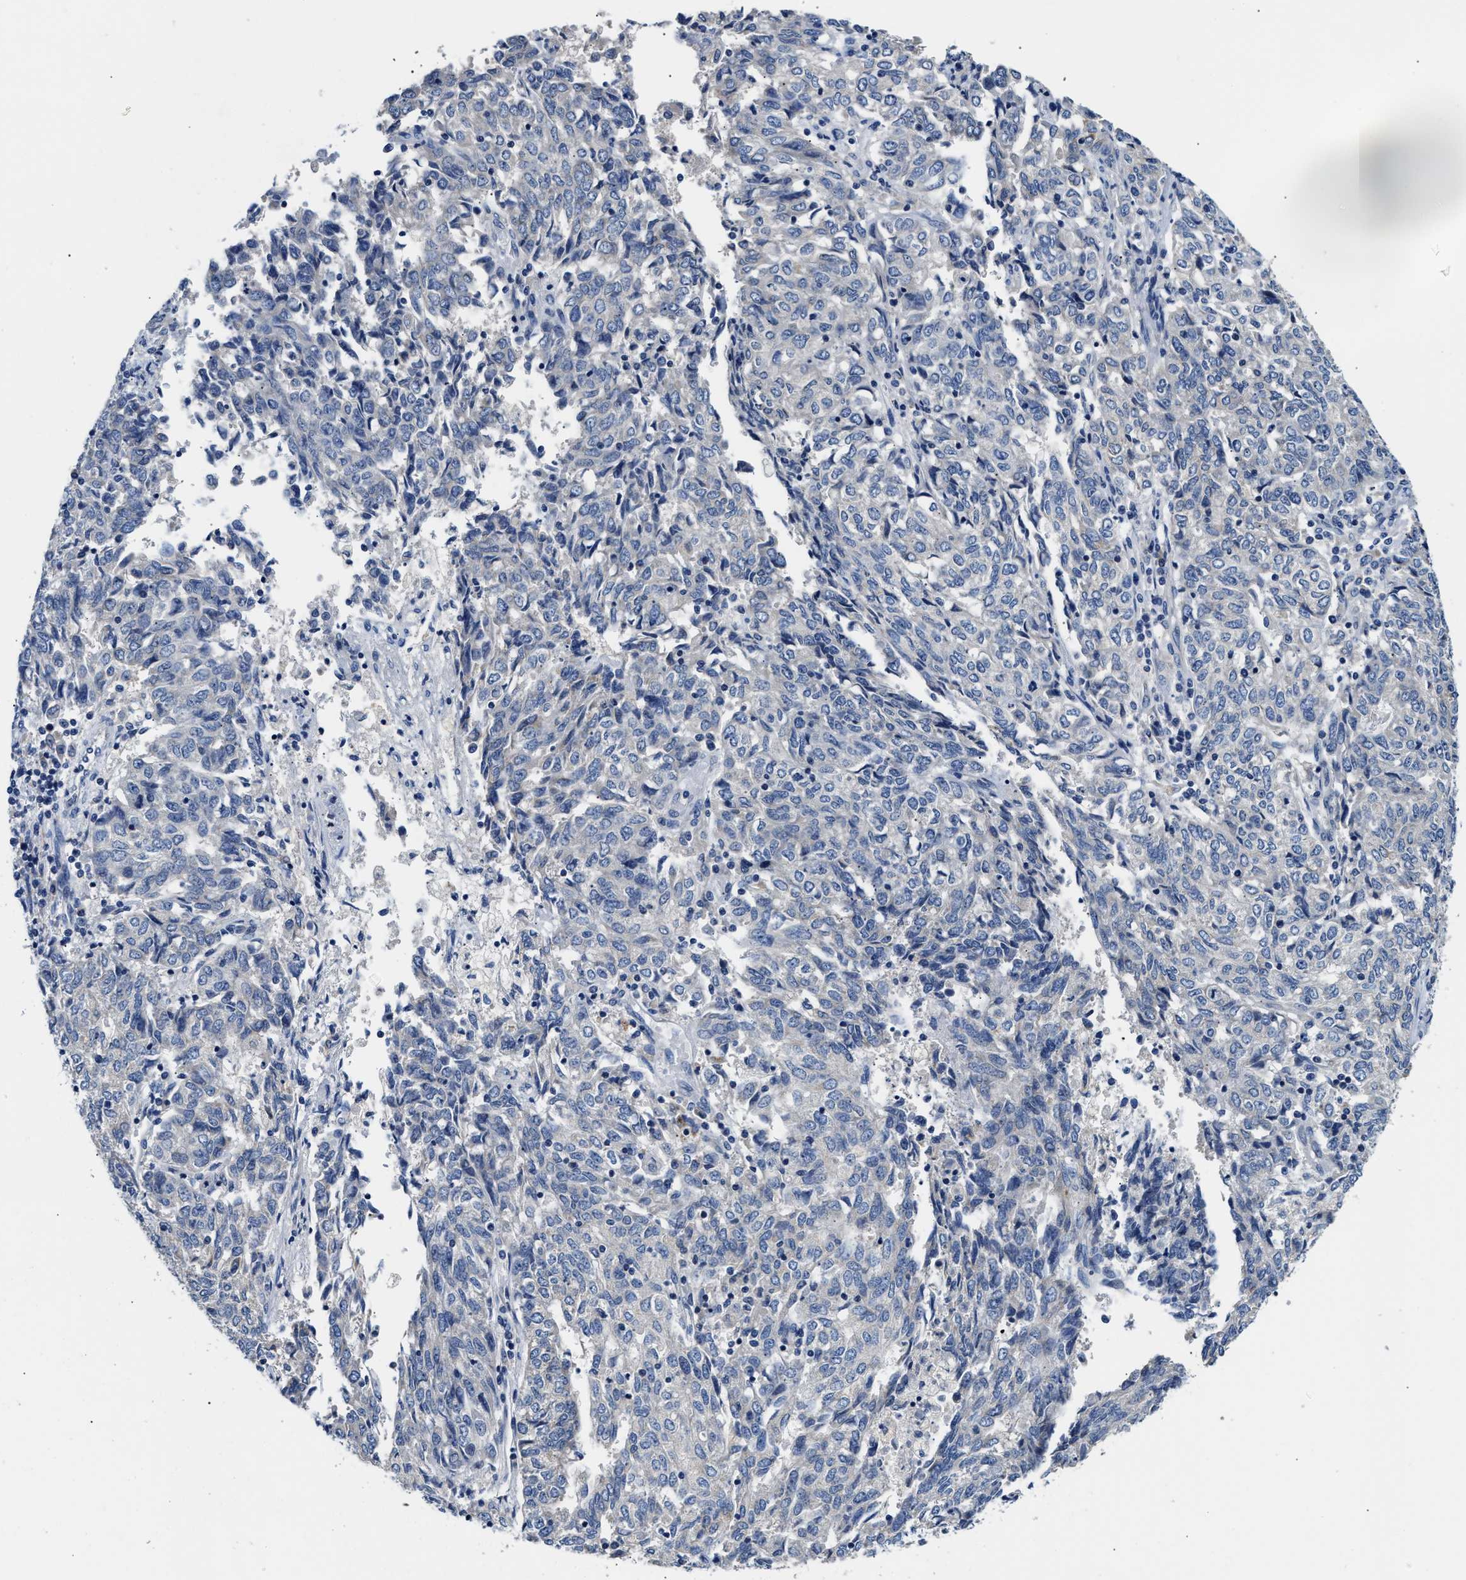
{"staining": {"intensity": "negative", "quantity": "none", "location": "none"}, "tissue": "endometrial cancer", "cell_type": "Tumor cells", "image_type": "cancer", "snomed": [{"axis": "morphology", "description": "Adenocarcinoma, NOS"}, {"axis": "topography", "description": "Endometrium"}], "caption": "The photomicrograph displays no significant positivity in tumor cells of adenocarcinoma (endometrial).", "gene": "FAM185A", "patient": {"sex": "female", "age": 80}}